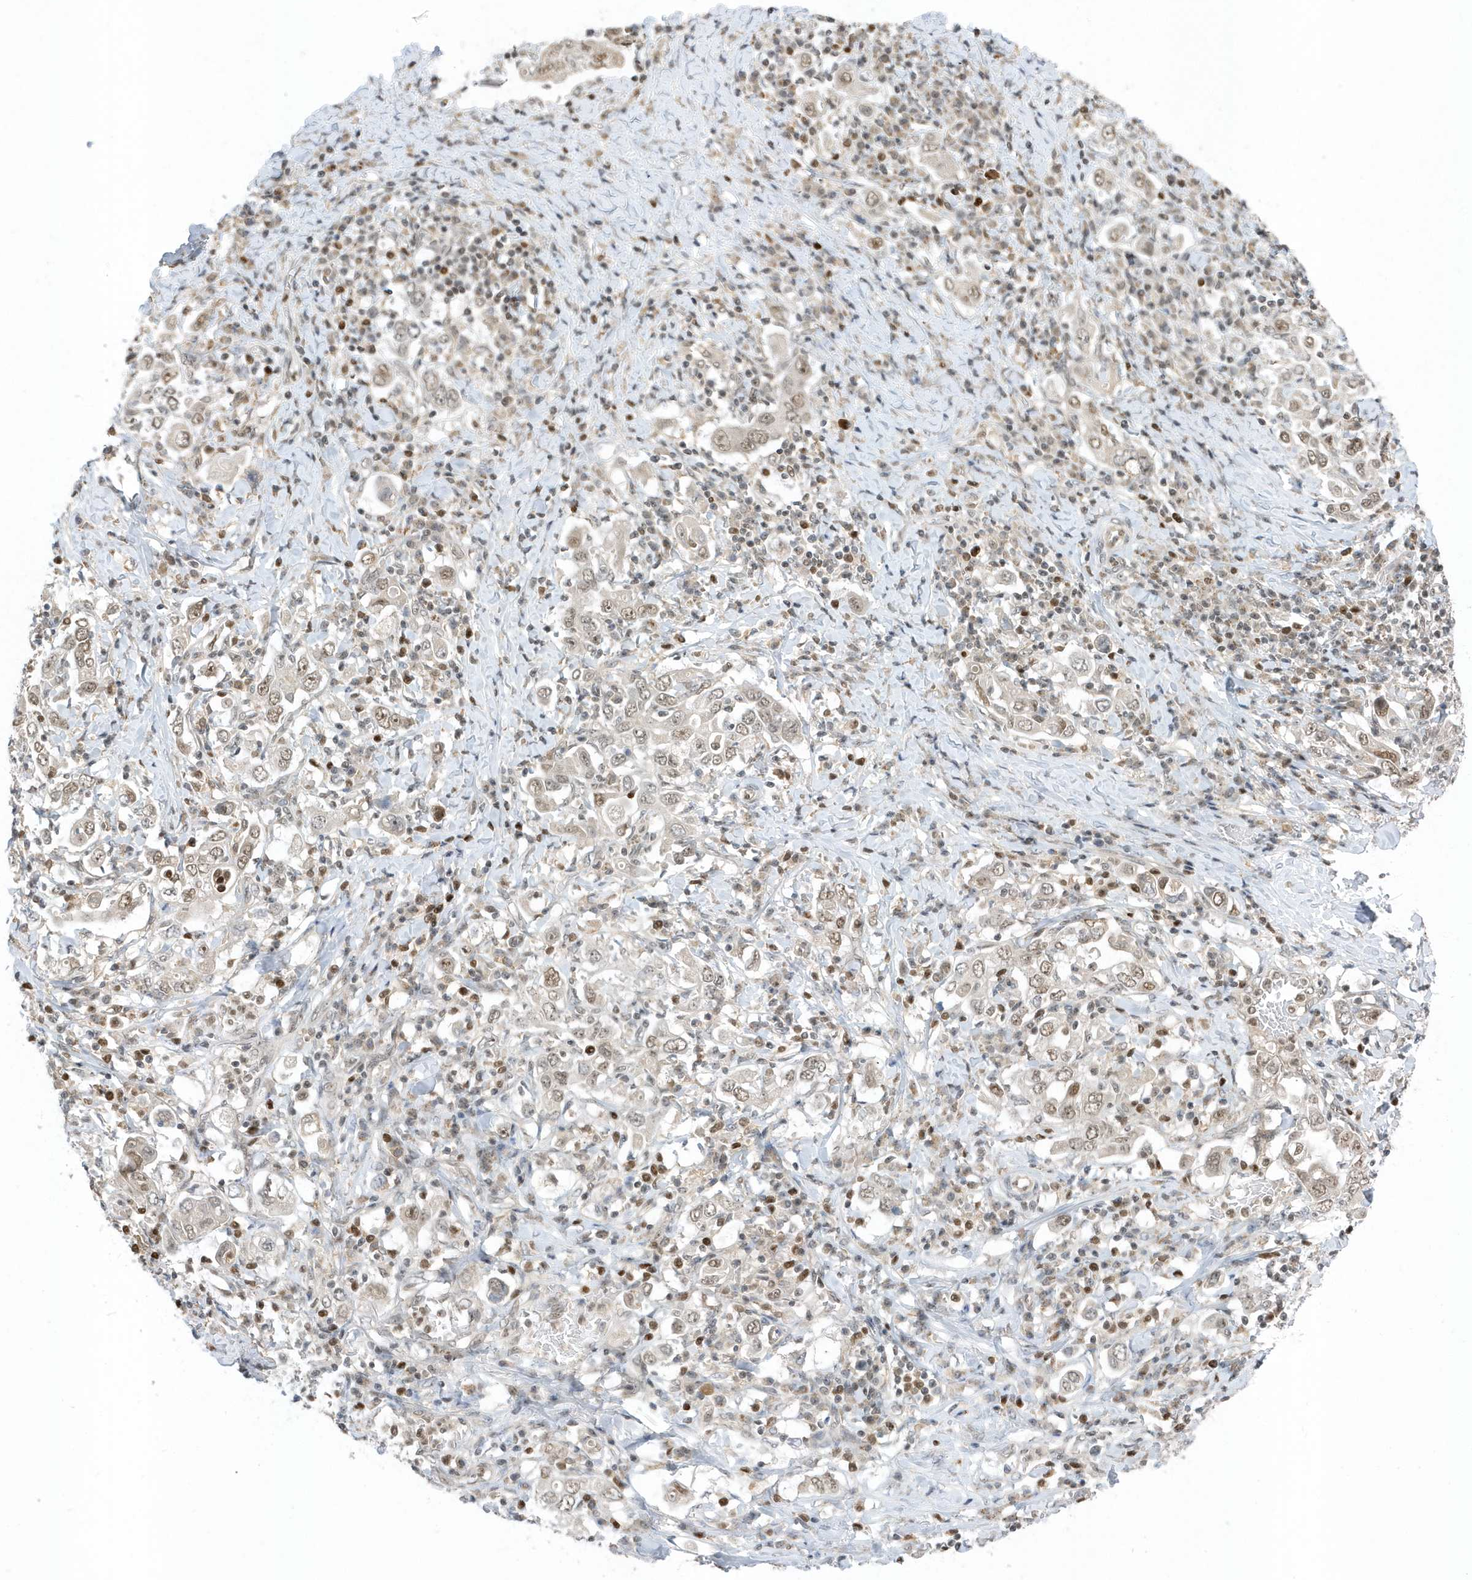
{"staining": {"intensity": "weak", "quantity": ">75%", "location": "nuclear"}, "tissue": "stomach cancer", "cell_type": "Tumor cells", "image_type": "cancer", "snomed": [{"axis": "morphology", "description": "Adenocarcinoma, NOS"}, {"axis": "topography", "description": "Stomach, upper"}], "caption": "Human stomach cancer (adenocarcinoma) stained with a brown dye exhibits weak nuclear positive positivity in about >75% of tumor cells.", "gene": "ZNF740", "patient": {"sex": "male", "age": 62}}